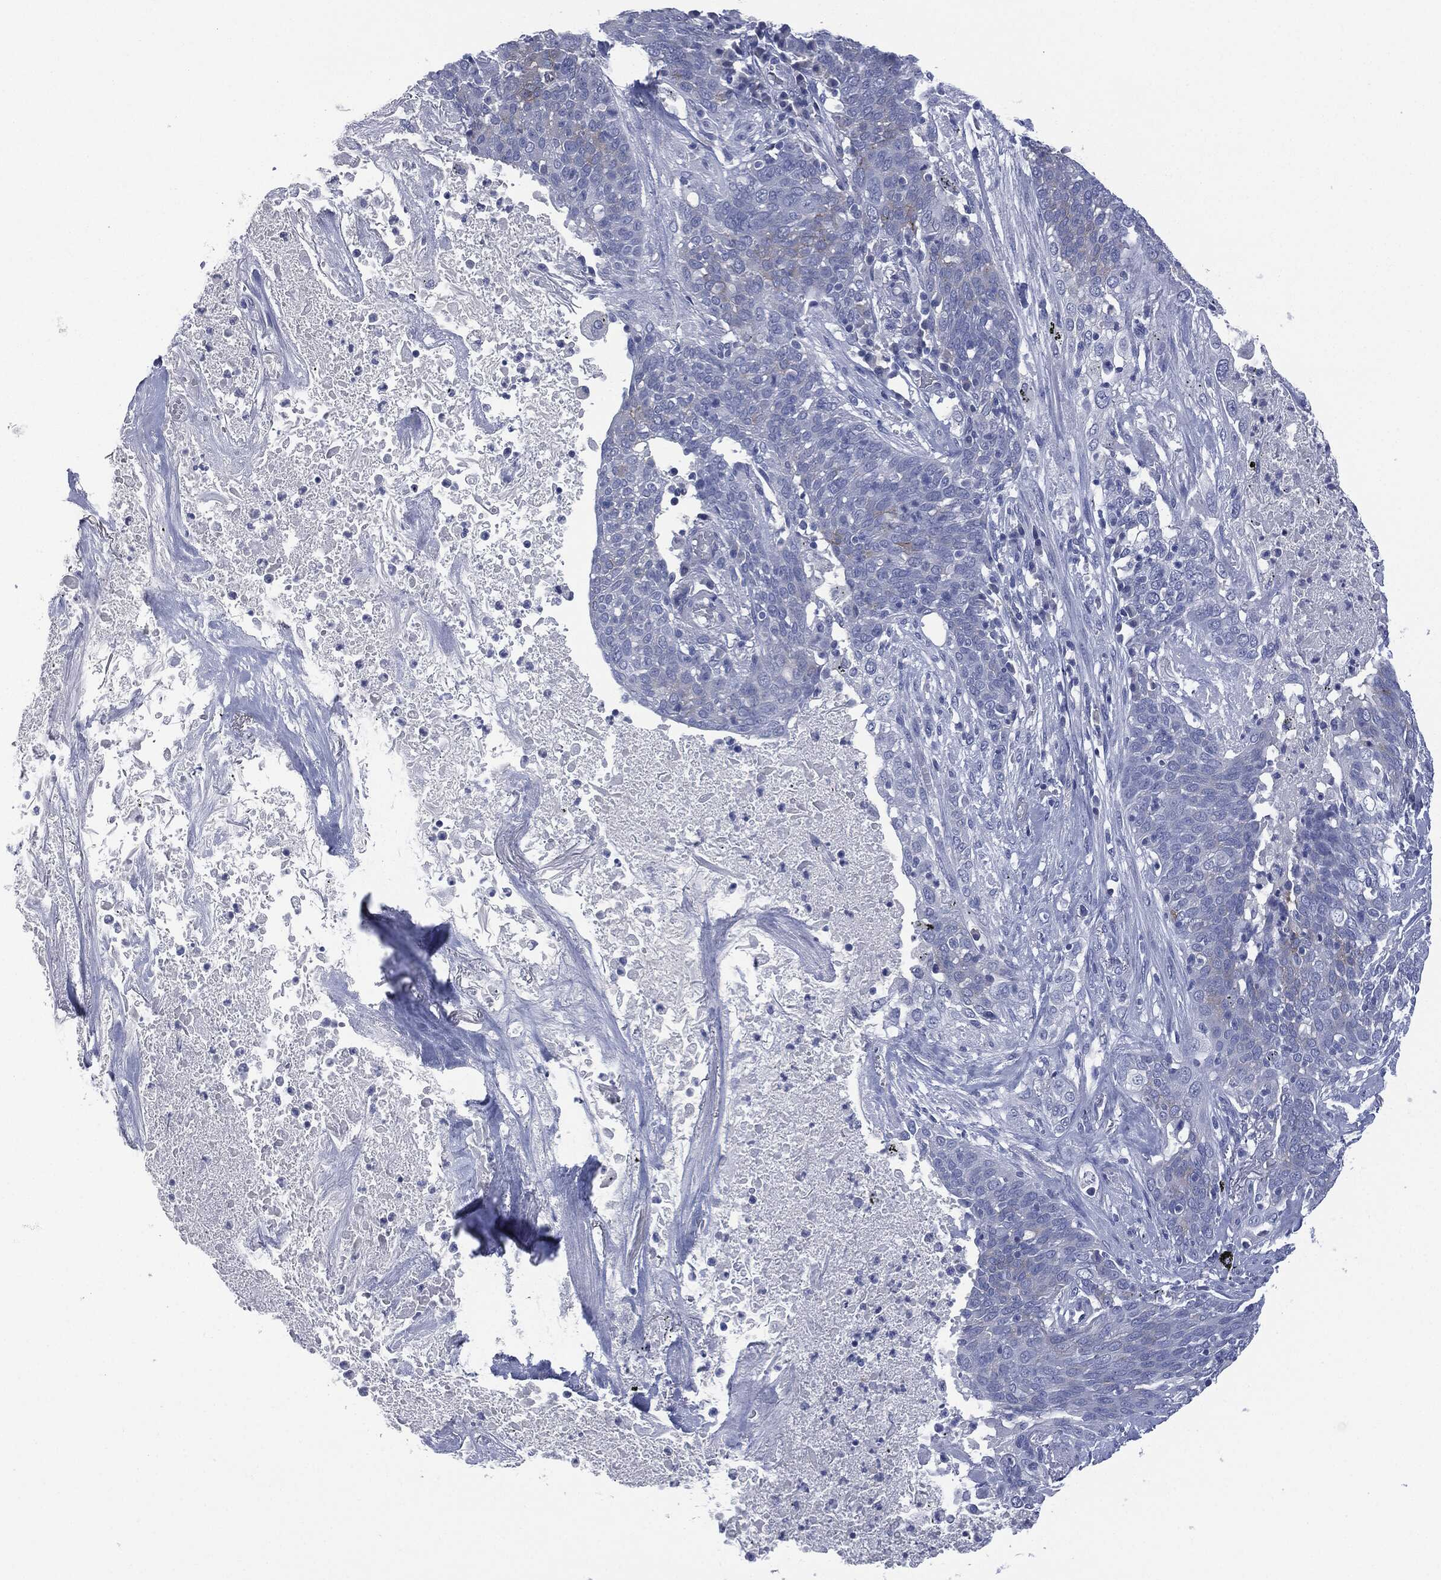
{"staining": {"intensity": "negative", "quantity": "none", "location": "none"}, "tissue": "lung cancer", "cell_type": "Tumor cells", "image_type": "cancer", "snomed": [{"axis": "morphology", "description": "Squamous cell carcinoma, NOS"}, {"axis": "topography", "description": "Lung"}], "caption": "The immunohistochemistry (IHC) photomicrograph has no significant expression in tumor cells of lung cancer (squamous cell carcinoma) tissue.", "gene": "MUC16", "patient": {"sex": "male", "age": 82}}